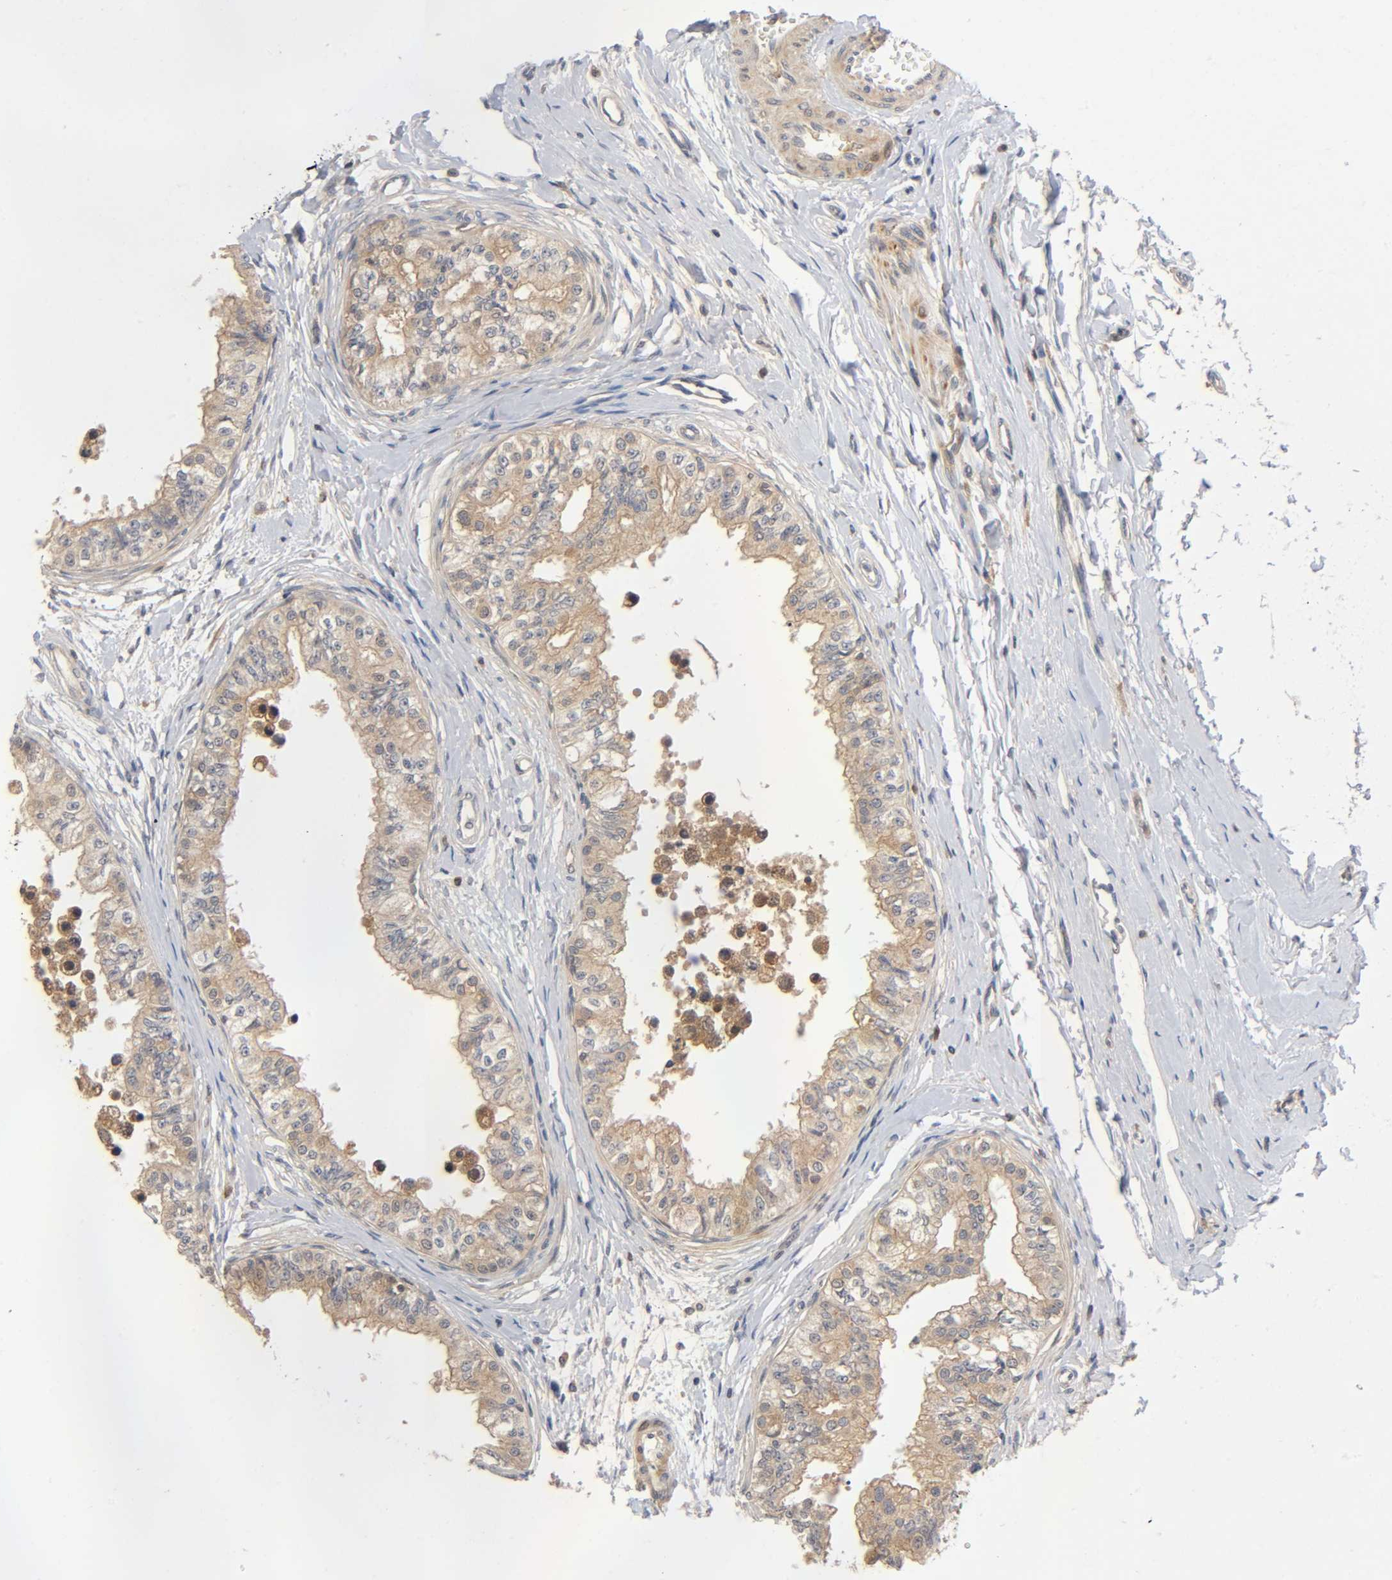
{"staining": {"intensity": "moderate", "quantity": ">75%", "location": "cytoplasmic/membranous"}, "tissue": "epididymis", "cell_type": "Glandular cells", "image_type": "normal", "snomed": [{"axis": "morphology", "description": "Normal tissue, NOS"}, {"axis": "morphology", "description": "Adenocarcinoma, metastatic, NOS"}, {"axis": "topography", "description": "Testis"}, {"axis": "topography", "description": "Epididymis"}], "caption": "Protein staining shows moderate cytoplasmic/membranous expression in about >75% of glandular cells in benign epididymis. (Stains: DAB (3,3'-diaminobenzidine) in brown, nuclei in blue, Microscopy: brightfield microscopy at high magnification).", "gene": "CPB2", "patient": {"sex": "male", "age": 26}}